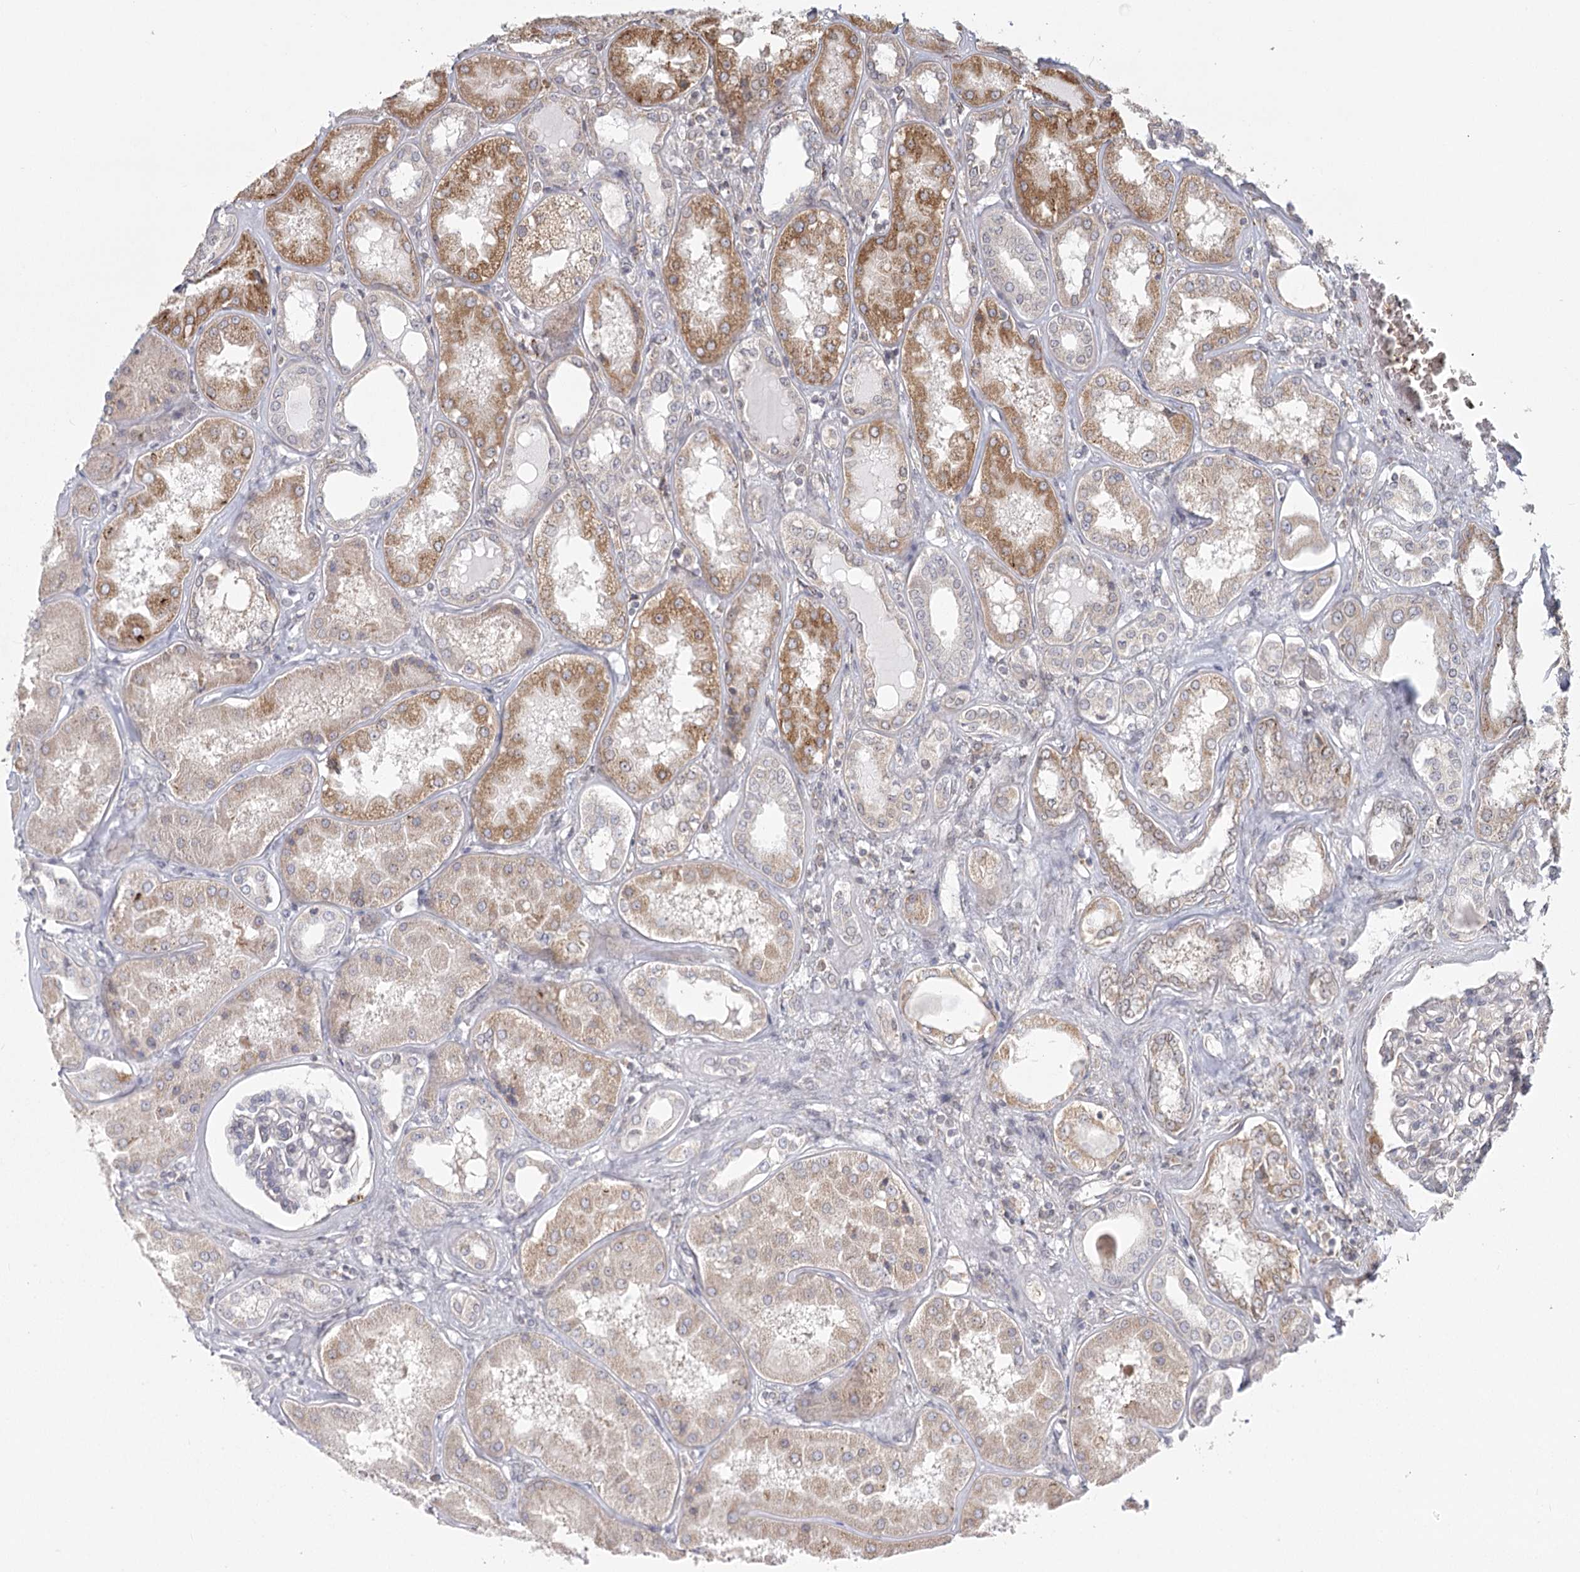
{"staining": {"intensity": "negative", "quantity": "none", "location": "none"}, "tissue": "kidney", "cell_type": "Cells in glomeruli", "image_type": "normal", "snomed": [{"axis": "morphology", "description": "Normal tissue, NOS"}, {"axis": "topography", "description": "Kidney"}], "caption": "A high-resolution image shows immunohistochemistry staining of normal kidney, which shows no significant staining in cells in glomeruli. (DAB immunohistochemistry (IHC), high magnification).", "gene": "LACTB", "patient": {"sex": "female", "age": 56}}